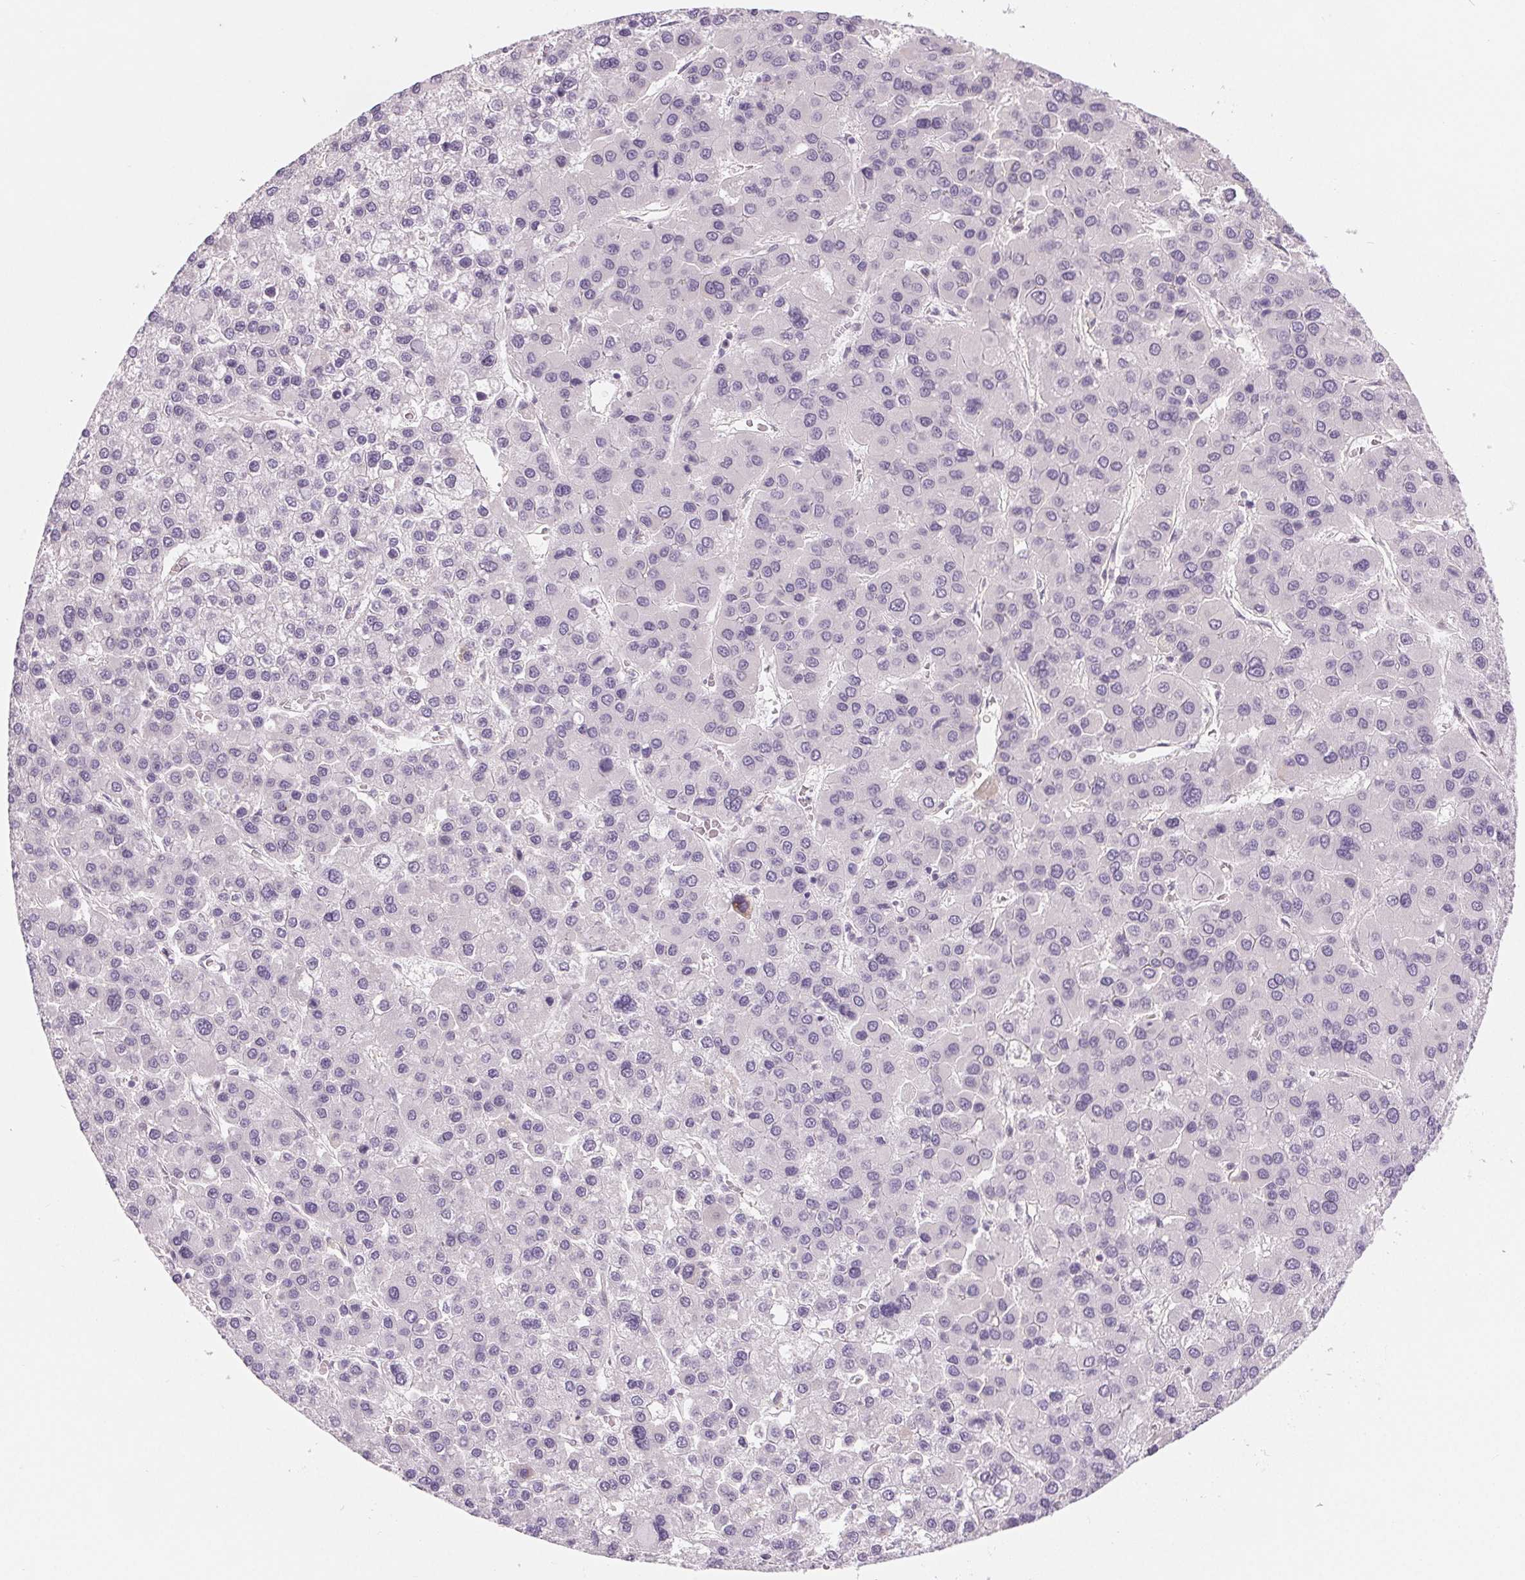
{"staining": {"intensity": "negative", "quantity": "none", "location": "none"}, "tissue": "liver cancer", "cell_type": "Tumor cells", "image_type": "cancer", "snomed": [{"axis": "morphology", "description": "Carcinoma, Hepatocellular, NOS"}, {"axis": "topography", "description": "Liver"}], "caption": "Photomicrograph shows no significant protein expression in tumor cells of liver cancer (hepatocellular carcinoma).", "gene": "CFC1", "patient": {"sex": "female", "age": 41}}